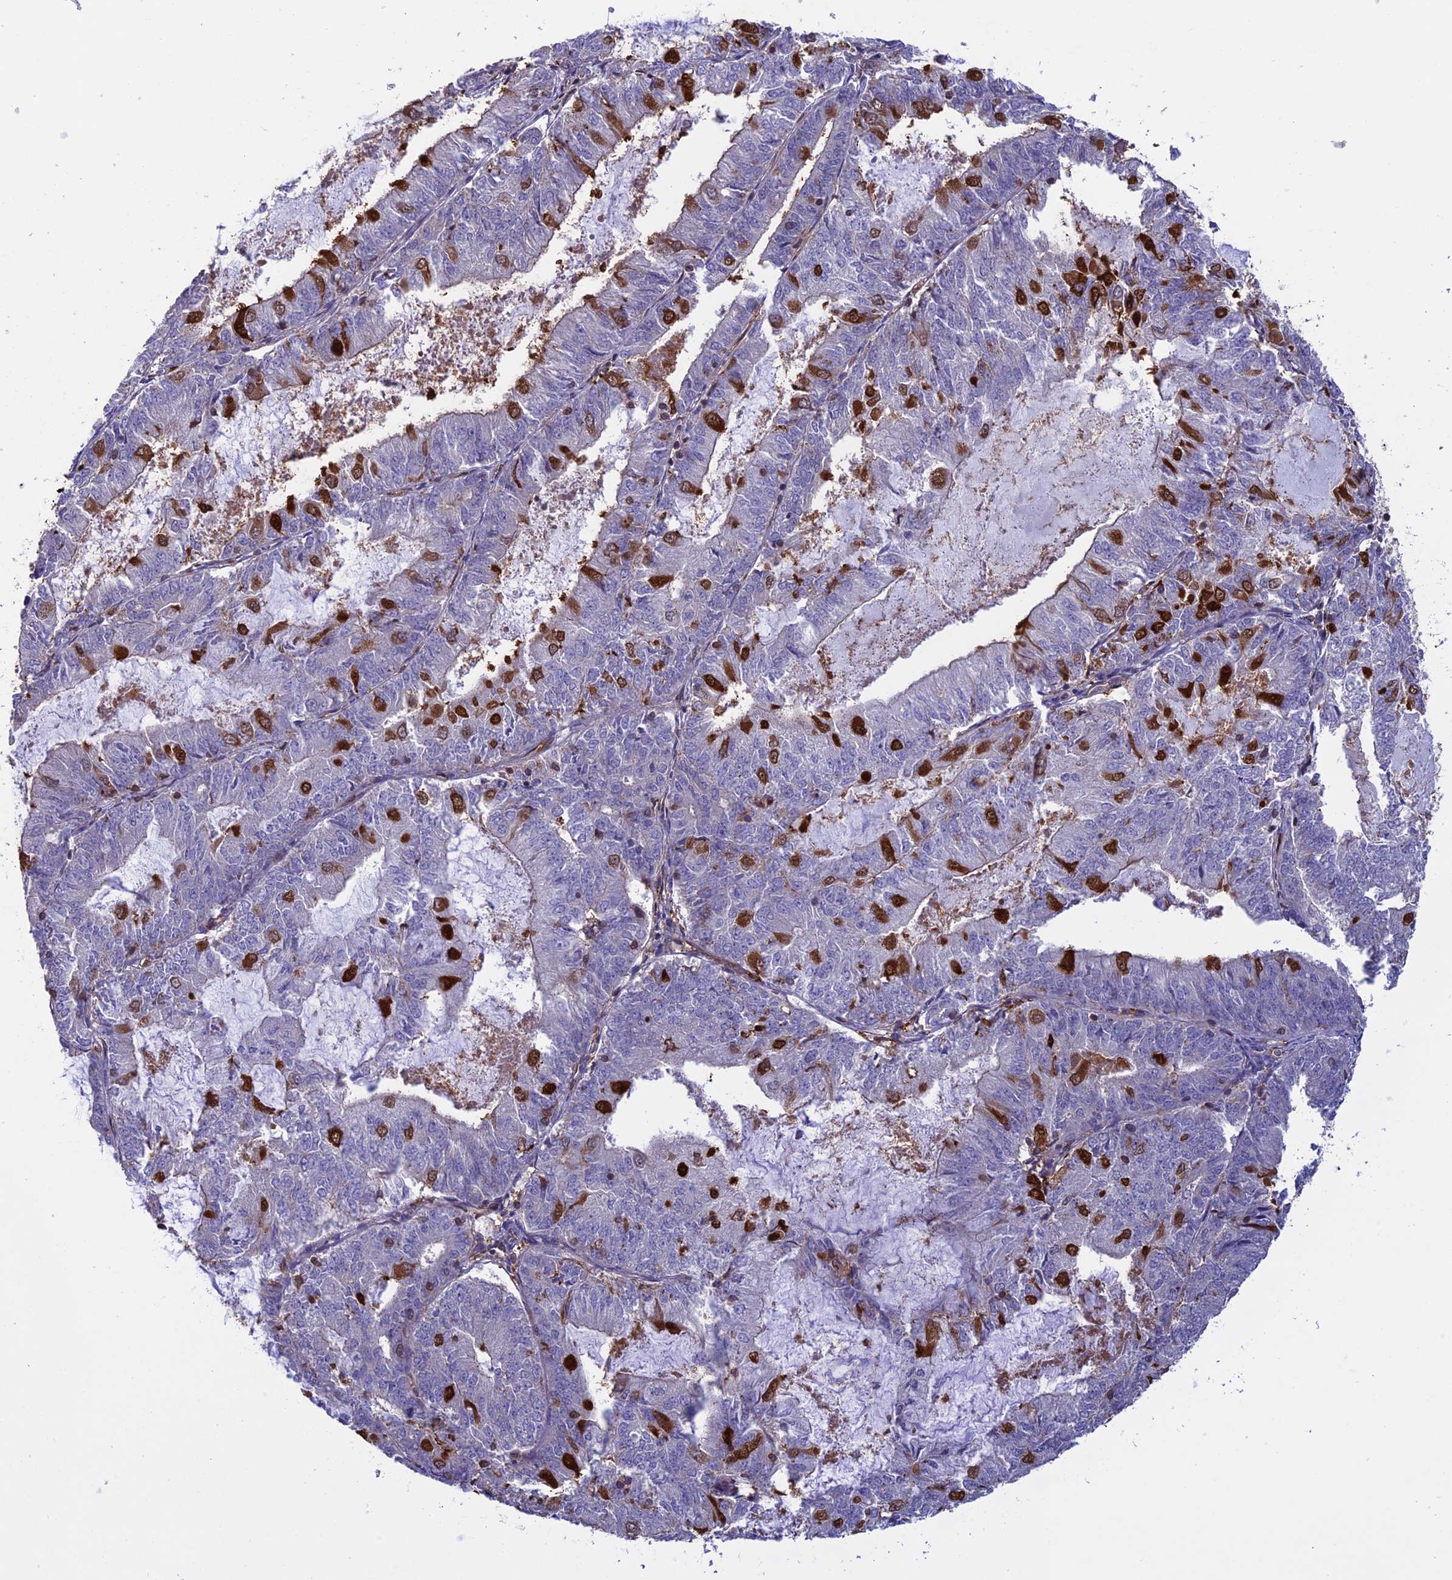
{"staining": {"intensity": "strong", "quantity": "<25%", "location": "cytoplasmic/membranous"}, "tissue": "endometrial cancer", "cell_type": "Tumor cells", "image_type": "cancer", "snomed": [{"axis": "morphology", "description": "Adenocarcinoma, NOS"}, {"axis": "topography", "description": "Endometrium"}], "caption": "This micrograph displays IHC staining of human endometrial cancer (adenocarcinoma), with medium strong cytoplasmic/membranous staining in about <25% of tumor cells.", "gene": "ARHGAP18", "patient": {"sex": "female", "age": 57}}